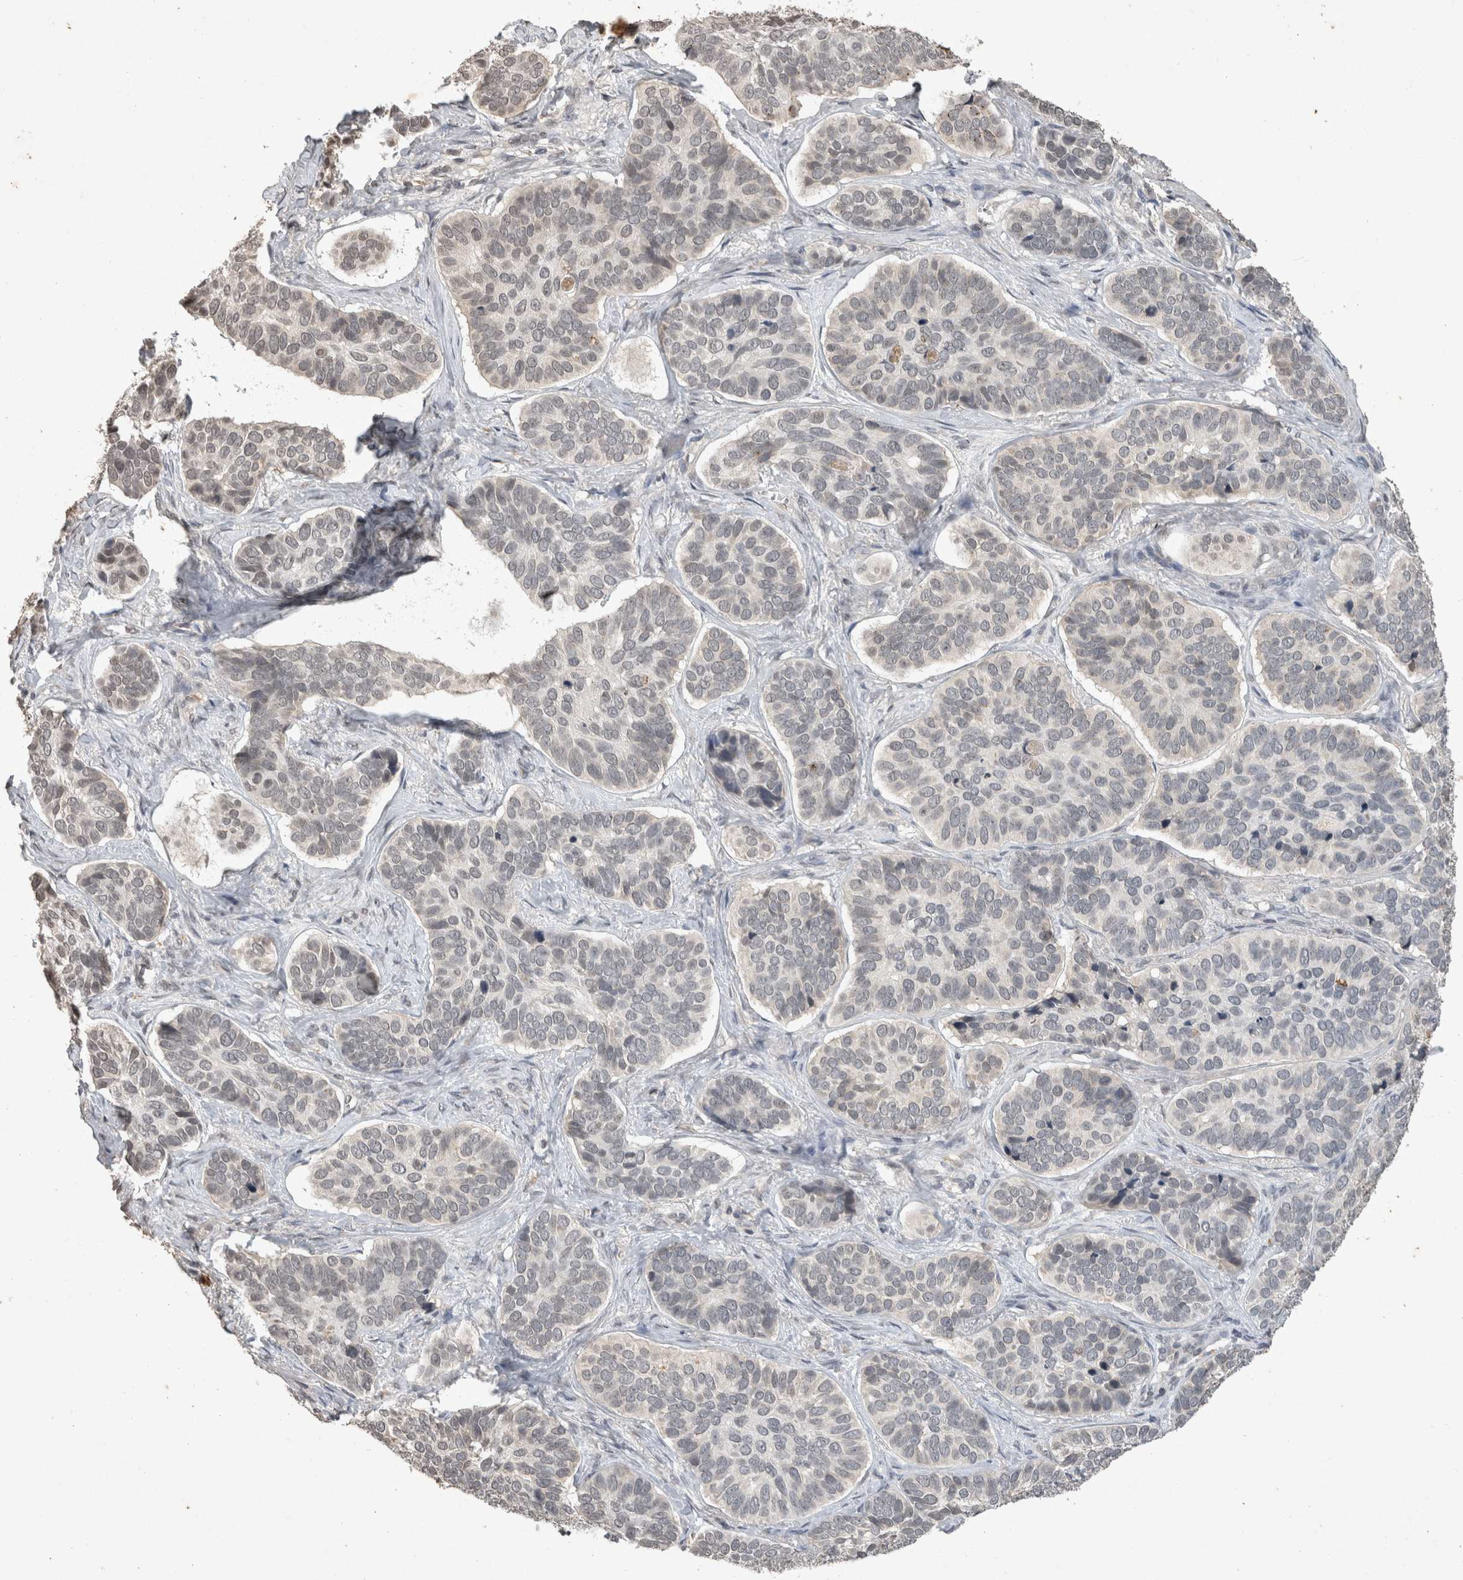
{"staining": {"intensity": "negative", "quantity": "none", "location": "none"}, "tissue": "skin cancer", "cell_type": "Tumor cells", "image_type": "cancer", "snomed": [{"axis": "morphology", "description": "Basal cell carcinoma"}, {"axis": "topography", "description": "Skin"}], "caption": "This is an immunohistochemistry (IHC) photomicrograph of human skin cancer (basal cell carcinoma). There is no positivity in tumor cells.", "gene": "HRK", "patient": {"sex": "male", "age": 62}}